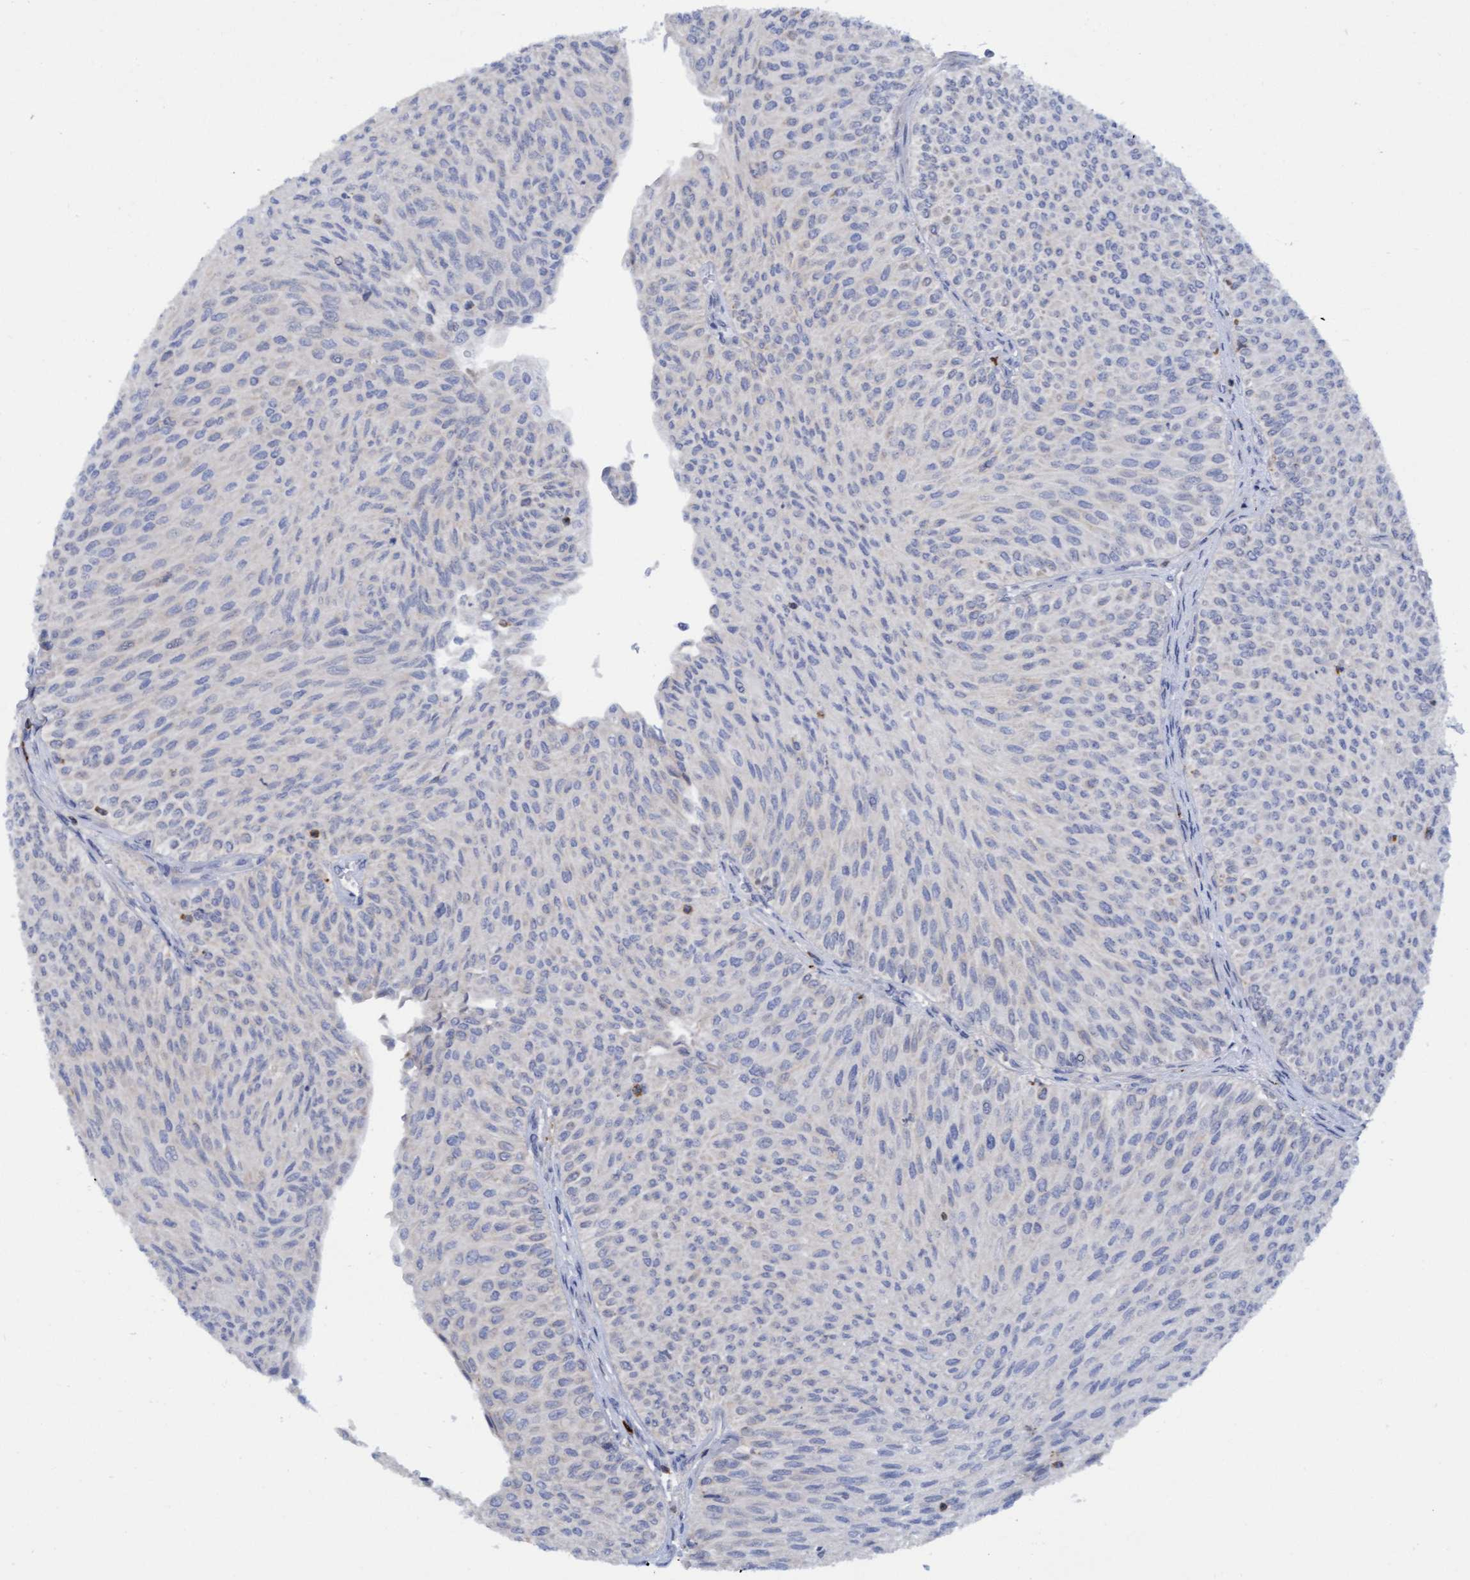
{"staining": {"intensity": "negative", "quantity": "none", "location": "none"}, "tissue": "urothelial cancer", "cell_type": "Tumor cells", "image_type": "cancer", "snomed": [{"axis": "morphology", "description": "Urothelial carcinoma, Low grade"}, {"axis": "topography", "description": "Urinary bladder"}], "caption": "A photomicrograph of urothelial cancer stained for a protein exhibits no brown staining in tumor cells.", "gene": "FNBP1", "patient": {"sex": "male", "age": 78}}